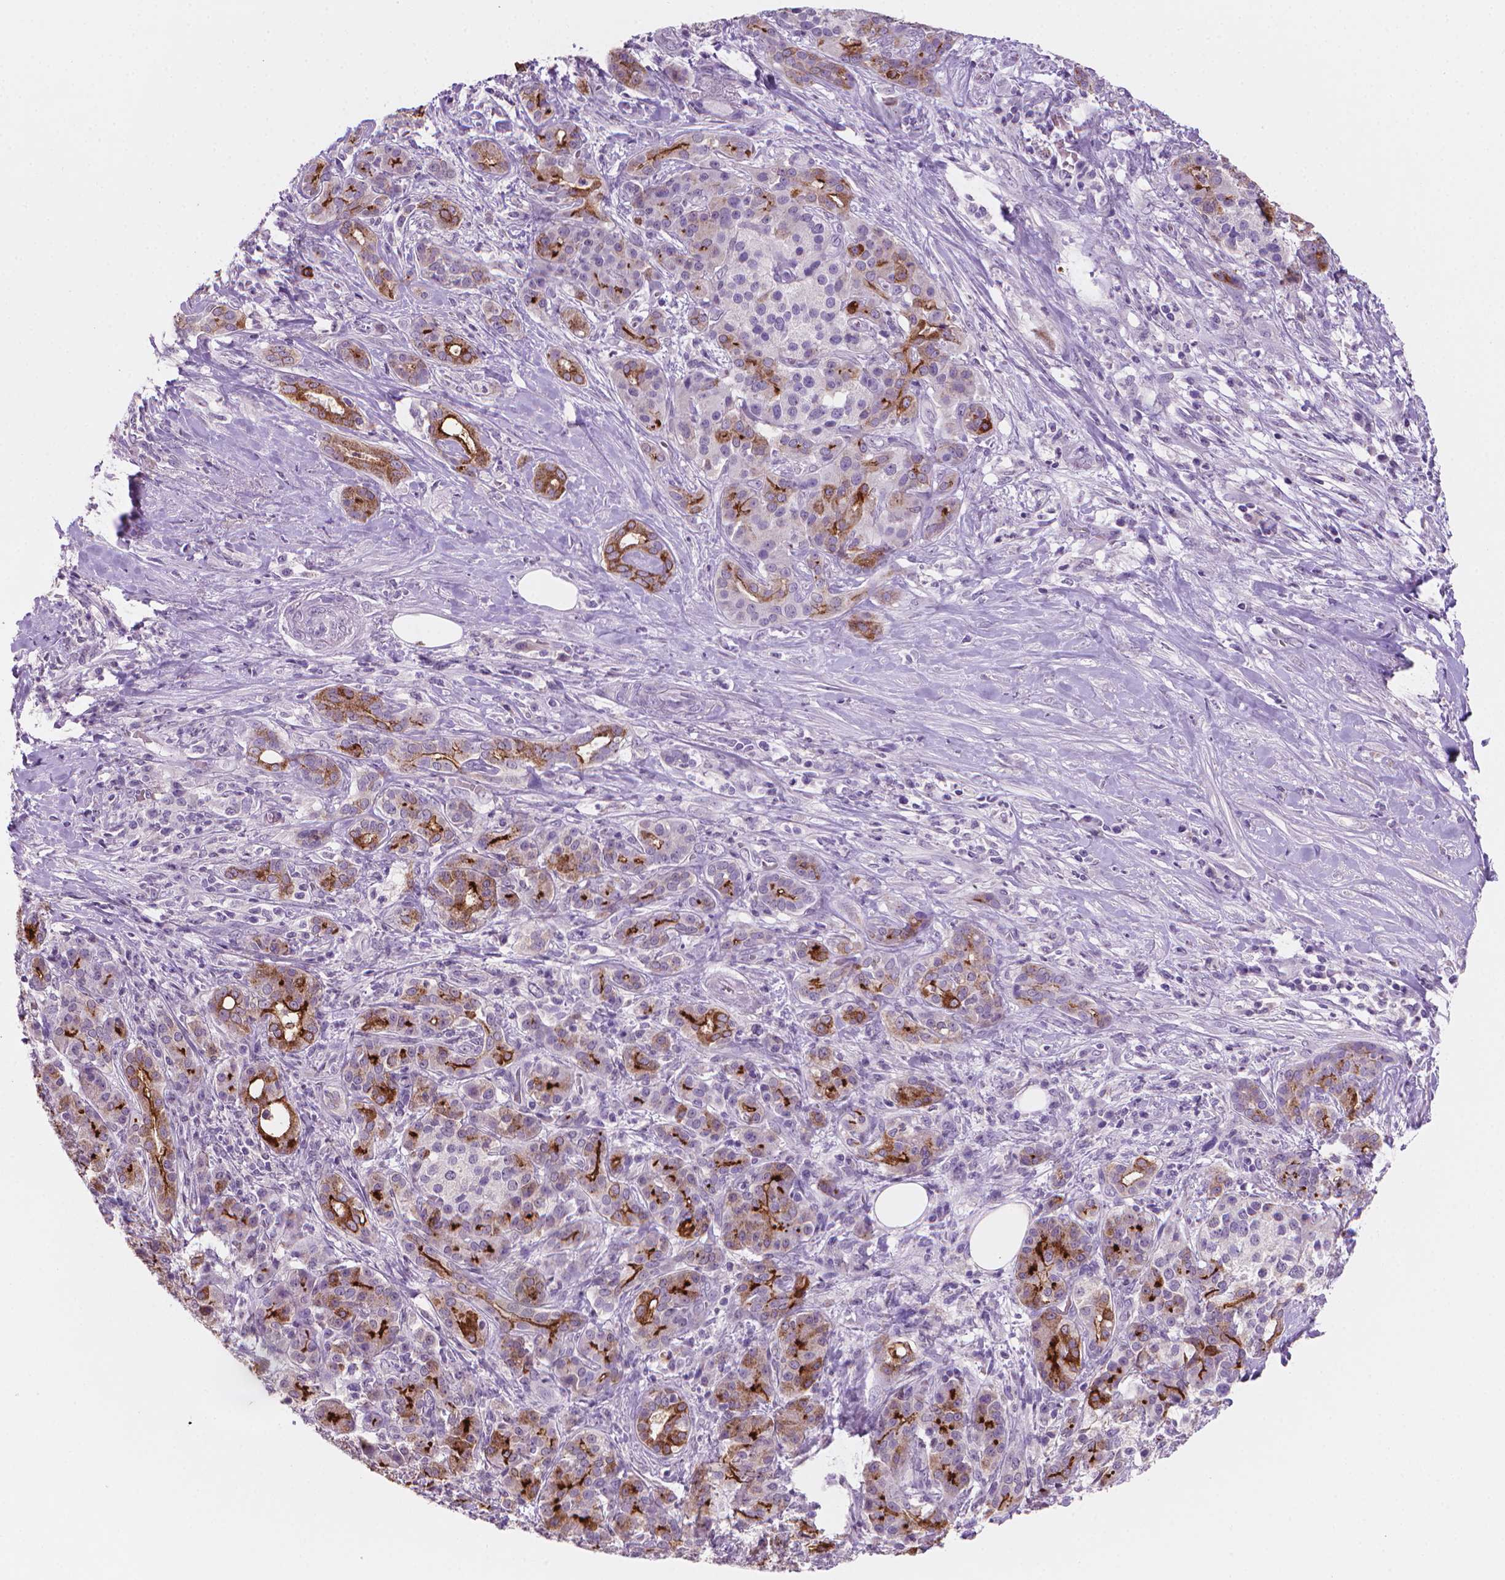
{"staining": {"intensity": "strong", "quantity": ">75%", "location": "cytoplasmic/membranous"}, "tissue": "pancreatic cancer", "cell_type": "Tumor cells", "image_type": "cancer", "snomed": [{"axis": "morphology", "description": "Normal tissue, NOS"}, {"axis": "morphology", "description": "Inflammation, NOS"}, {"axis": "morphology", "description": "Adenocarcinoma, NOS"}, {"axis": "topography", "description": "Pancreas"}], "caption": "Immunohistochemistry staining of pancreatic cancer (adenocarcinoma), which exhibits high levels of strong cytoplasmic/membranous positivity in approximately >75% of tumor cells indicating strong cytoplasmic/membranous protein positivity. The staining was performed using DAB (brown) for protein detection and nuclei were counterstained in hematoxylin (blue).", "gene": "MUC1", "patient": {"sex": "male", "age": 57}}